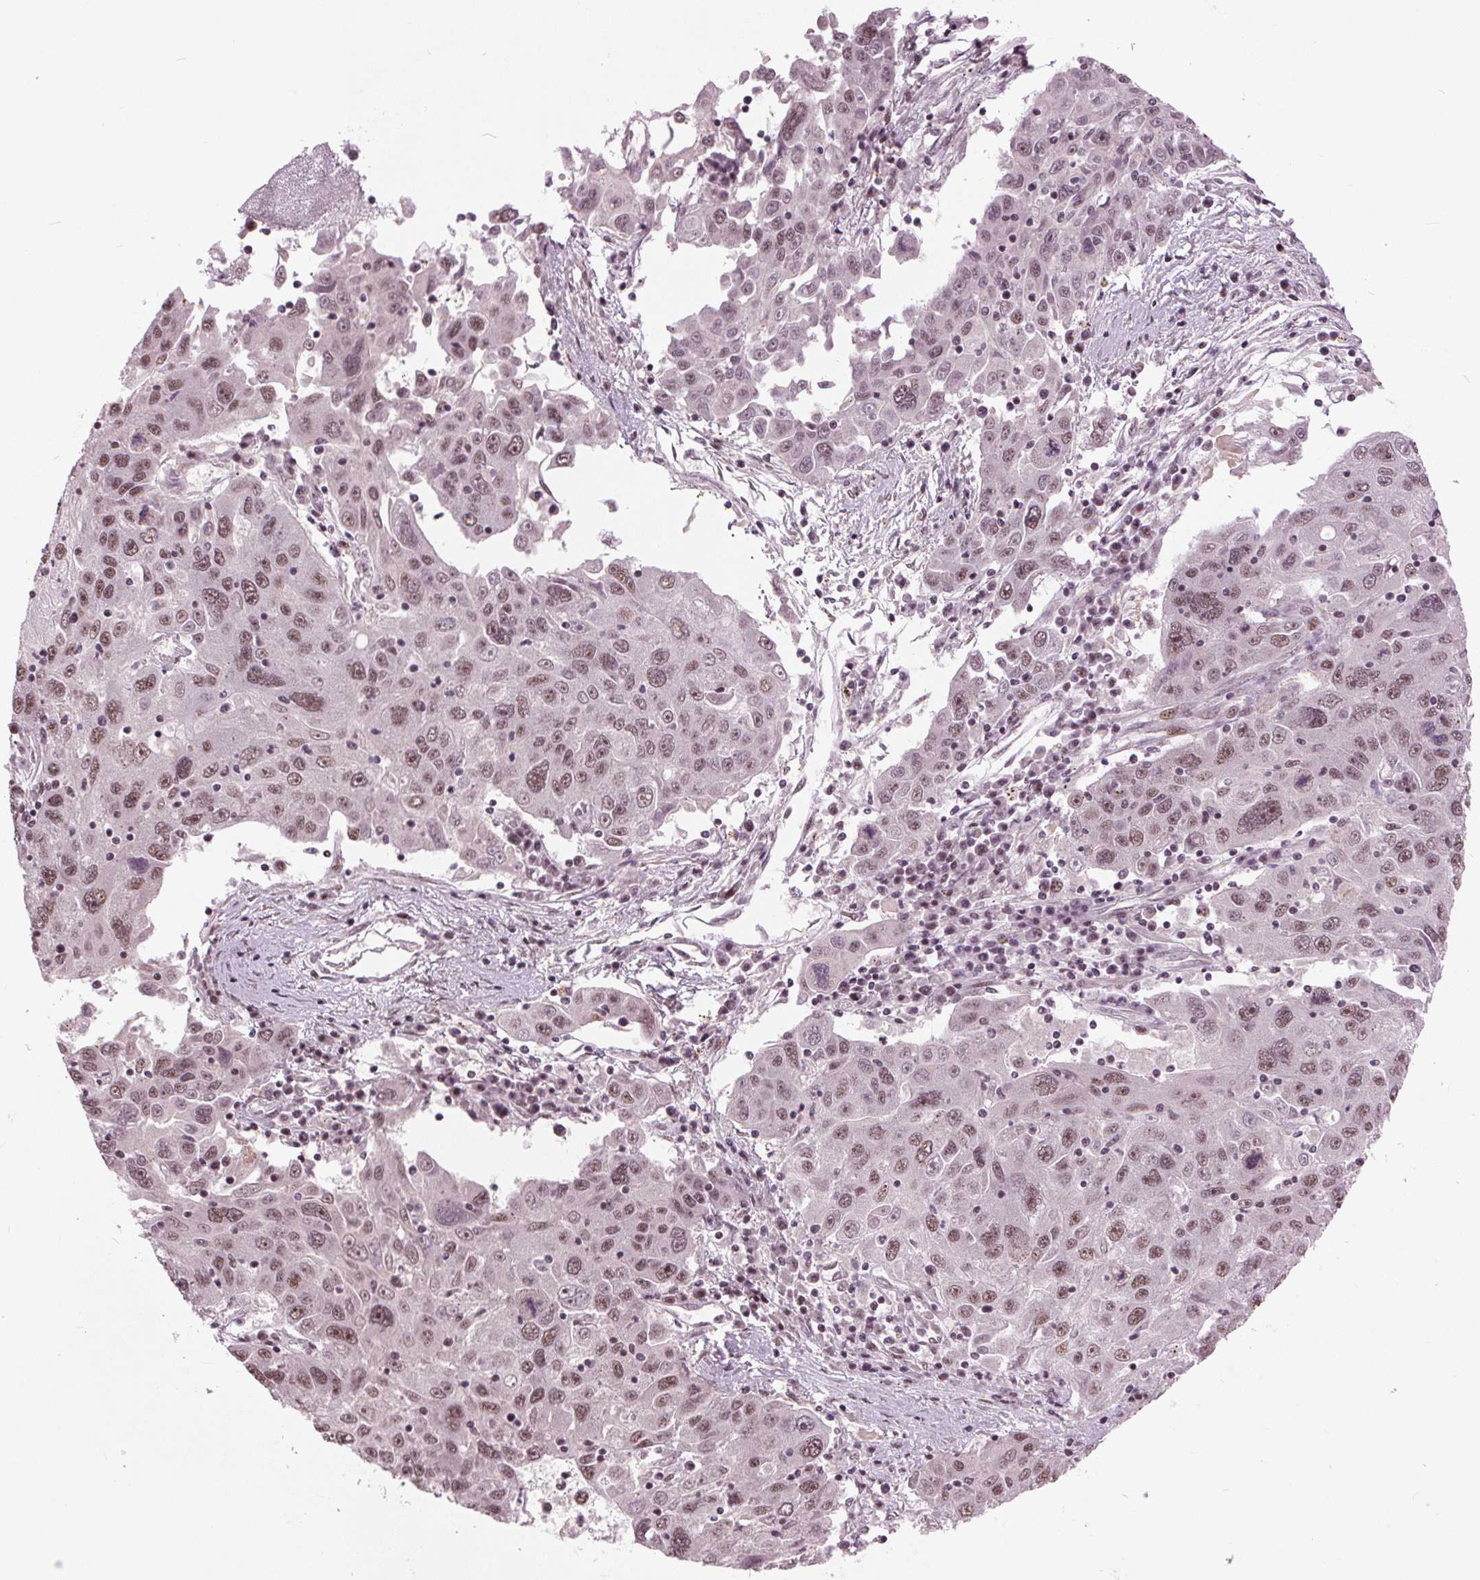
{"staining": {"intensity": "moderate", "quantity": ">75%", "location": "nuclear"}, "tissue": "stomach cancer", "cell_type": "Tumor cells", "image_type": "cancer", "snomed": [{"axis": "morphology", "description": "Adenocarcinoma, NOS"}, {"axis": "topography", "description": "Stomach"}], "caption": "Stomach adenocarcinoma stained with immunohistochemistry (IHC) demonstrates moderate nuclear staining in approximately >75% of tumor cells.", "gene": "TTC34", "patient": {"sex": "male", "age": 56}}